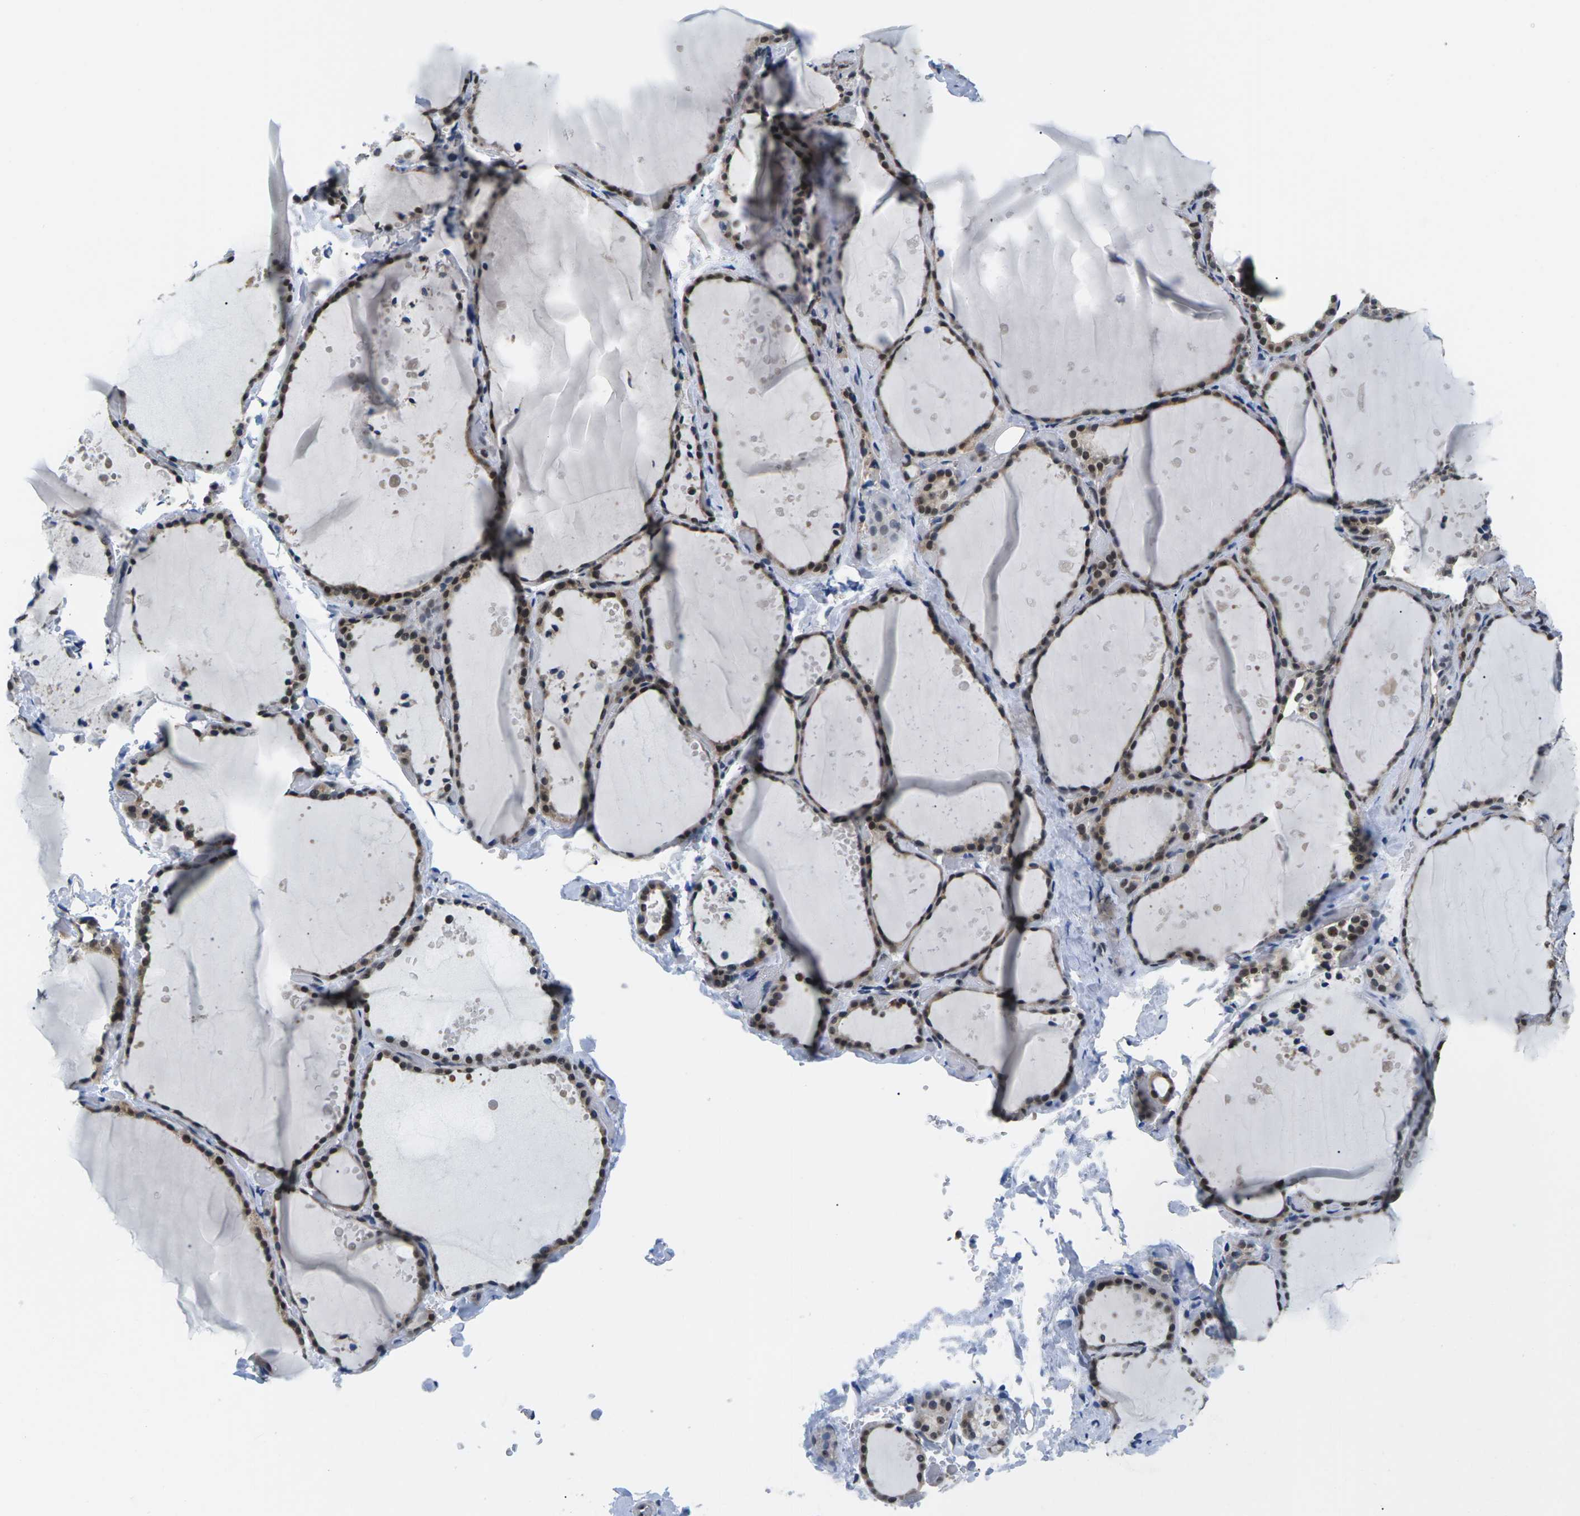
{"staining": {"intensity": "moderate", "quantity": ">75%", "location": "cytoplasmic/membranous,nuclear"}, "tissue": "thyroid gland", "cell_type": "Glandular cells", "image_type": "normal", "snomed": [{"axis": "morphology", "description": "Normal tissue, NOS"}, {"axis": "topography", "description": "Thyroid gland"}], "caption": "An immunohistochemistry (IHC) histopathology image of normal tissue is shown. Protein staining in brown shows moderate cytoplasmic/membranous,nuclear positivity in thyroid gland within glandular cells.", "gene": "NSRP1", "patient": {"sex": "female", "age": 44}}